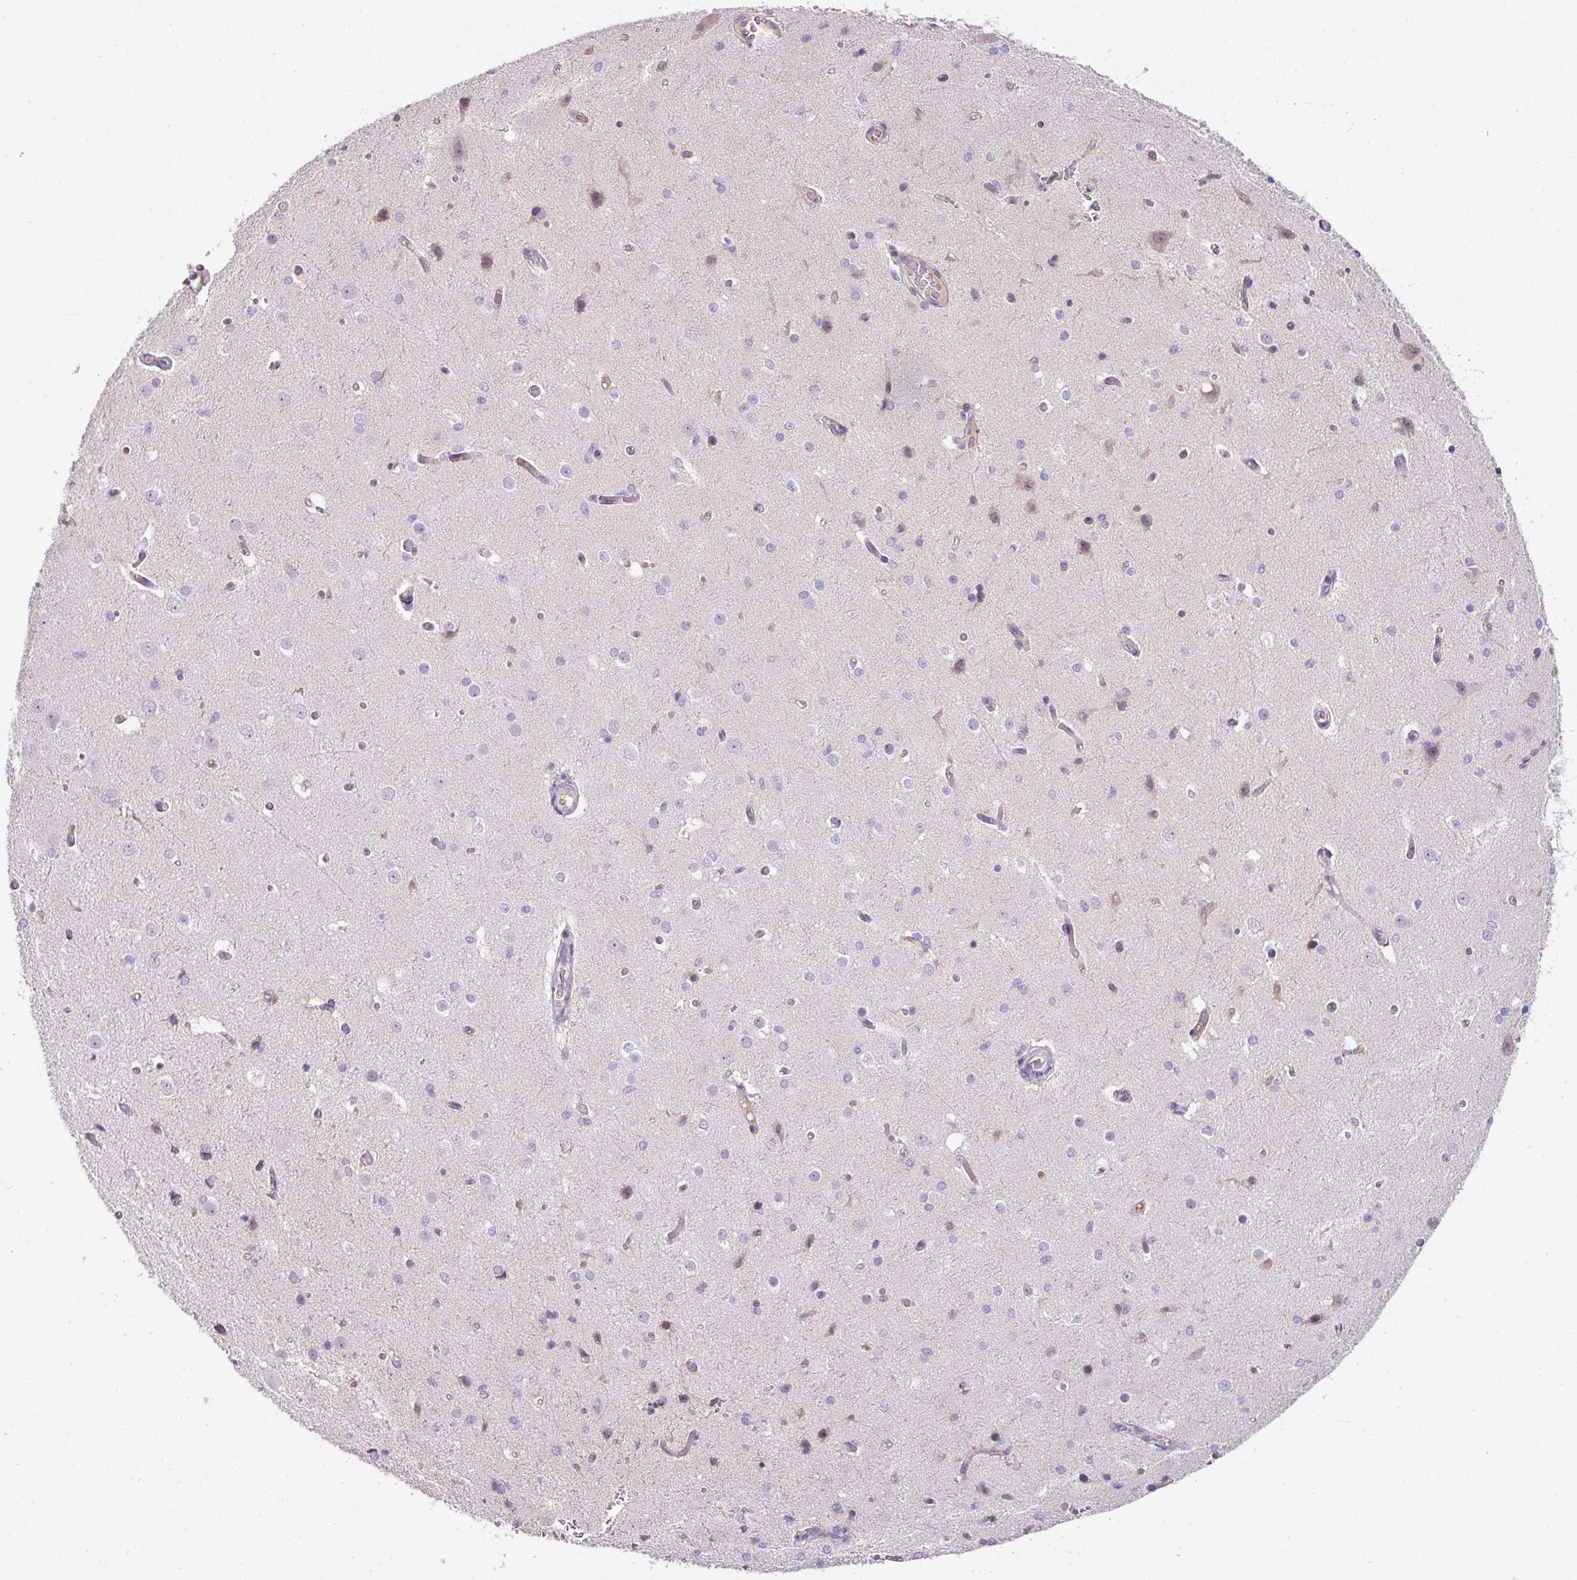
{"staining": {"intensity": "weak", "quantity": "25%-75%", "location": "cytoplasmic/membranous"}, "tissue": "cerebral cortex", "cell_type": "Endothelial cells", "image_type": "normal", "snomed": [{"axis": "morphology", "description": "Normal tissue, NOS"}, {"axis": "morphology", "description": "Inflammation, NOS"}, {"axis": "topography", "description": "Cerebral cortex"}], "caption": "This image reveals IHC staining of unremarkable cerebral cortex, with low weak cytoplasmic/membranous staining in about 25%-75% of endothelial cells.", "gene": "SLAMF6", "patient": {"sex": "male", "age": 6}}